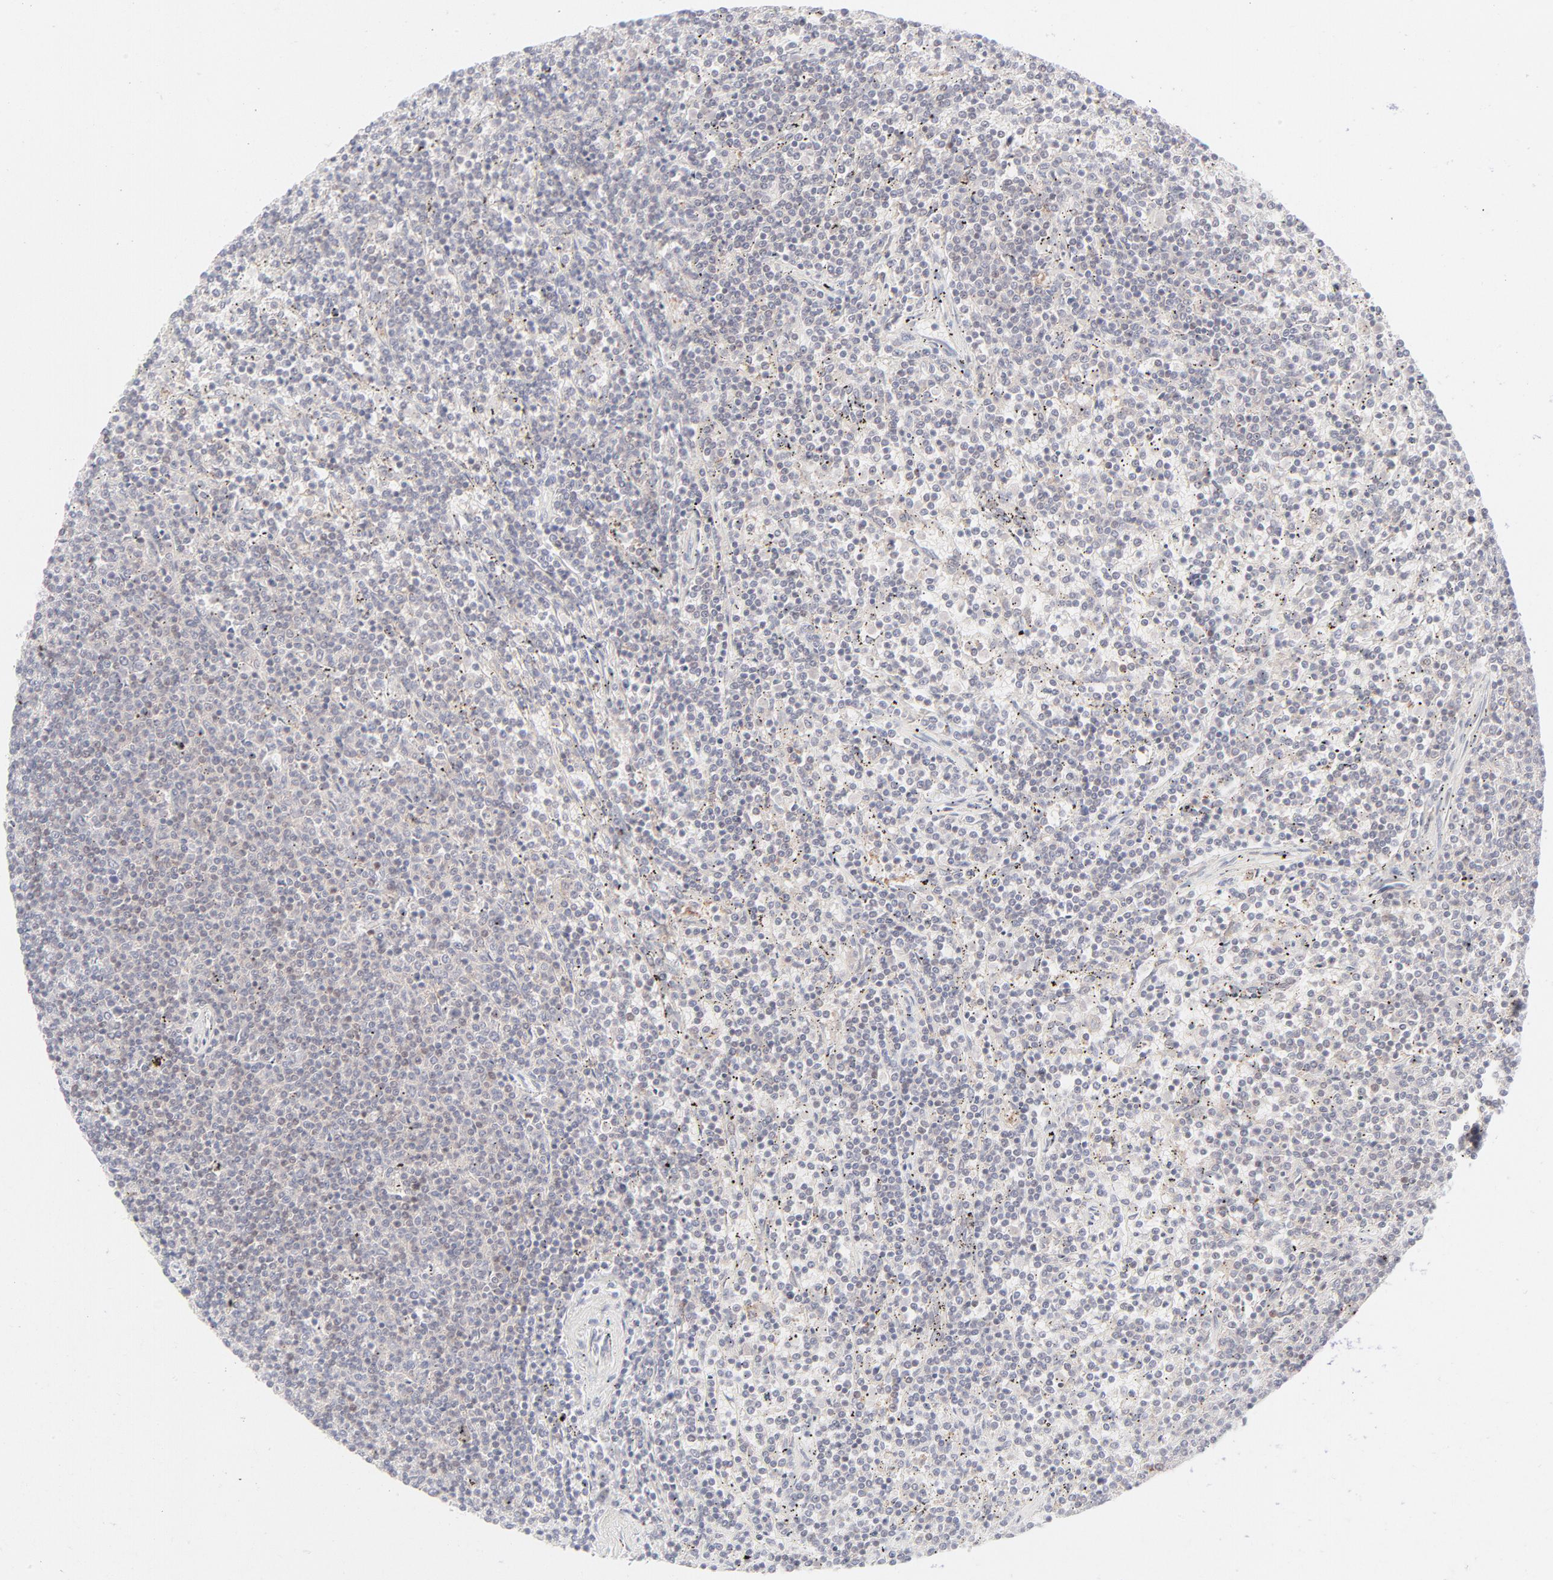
{"staining": {"intensity": "negative", "quantity": "none", "location": "none"}, "tissue": "lymphoma", "cell_type": "Tumor cells", "image_type": "cancer", "snomed": [{"axis": "morphology", "description": "Malignant lymphoma, non-Hodgkin's type, Low grade"}, {"axis": "topography", "description": "Spleen"}], "caption": "IHC image of lymphoma stained for a protein (brown), which shows no expression in tumor cells. (Brightfield microscopy of DAB (3,3'-diaminobenzidine) IHC at high magnification).", "gene": "PRKCB", "patient": {"sex": "female", "age": 50}}